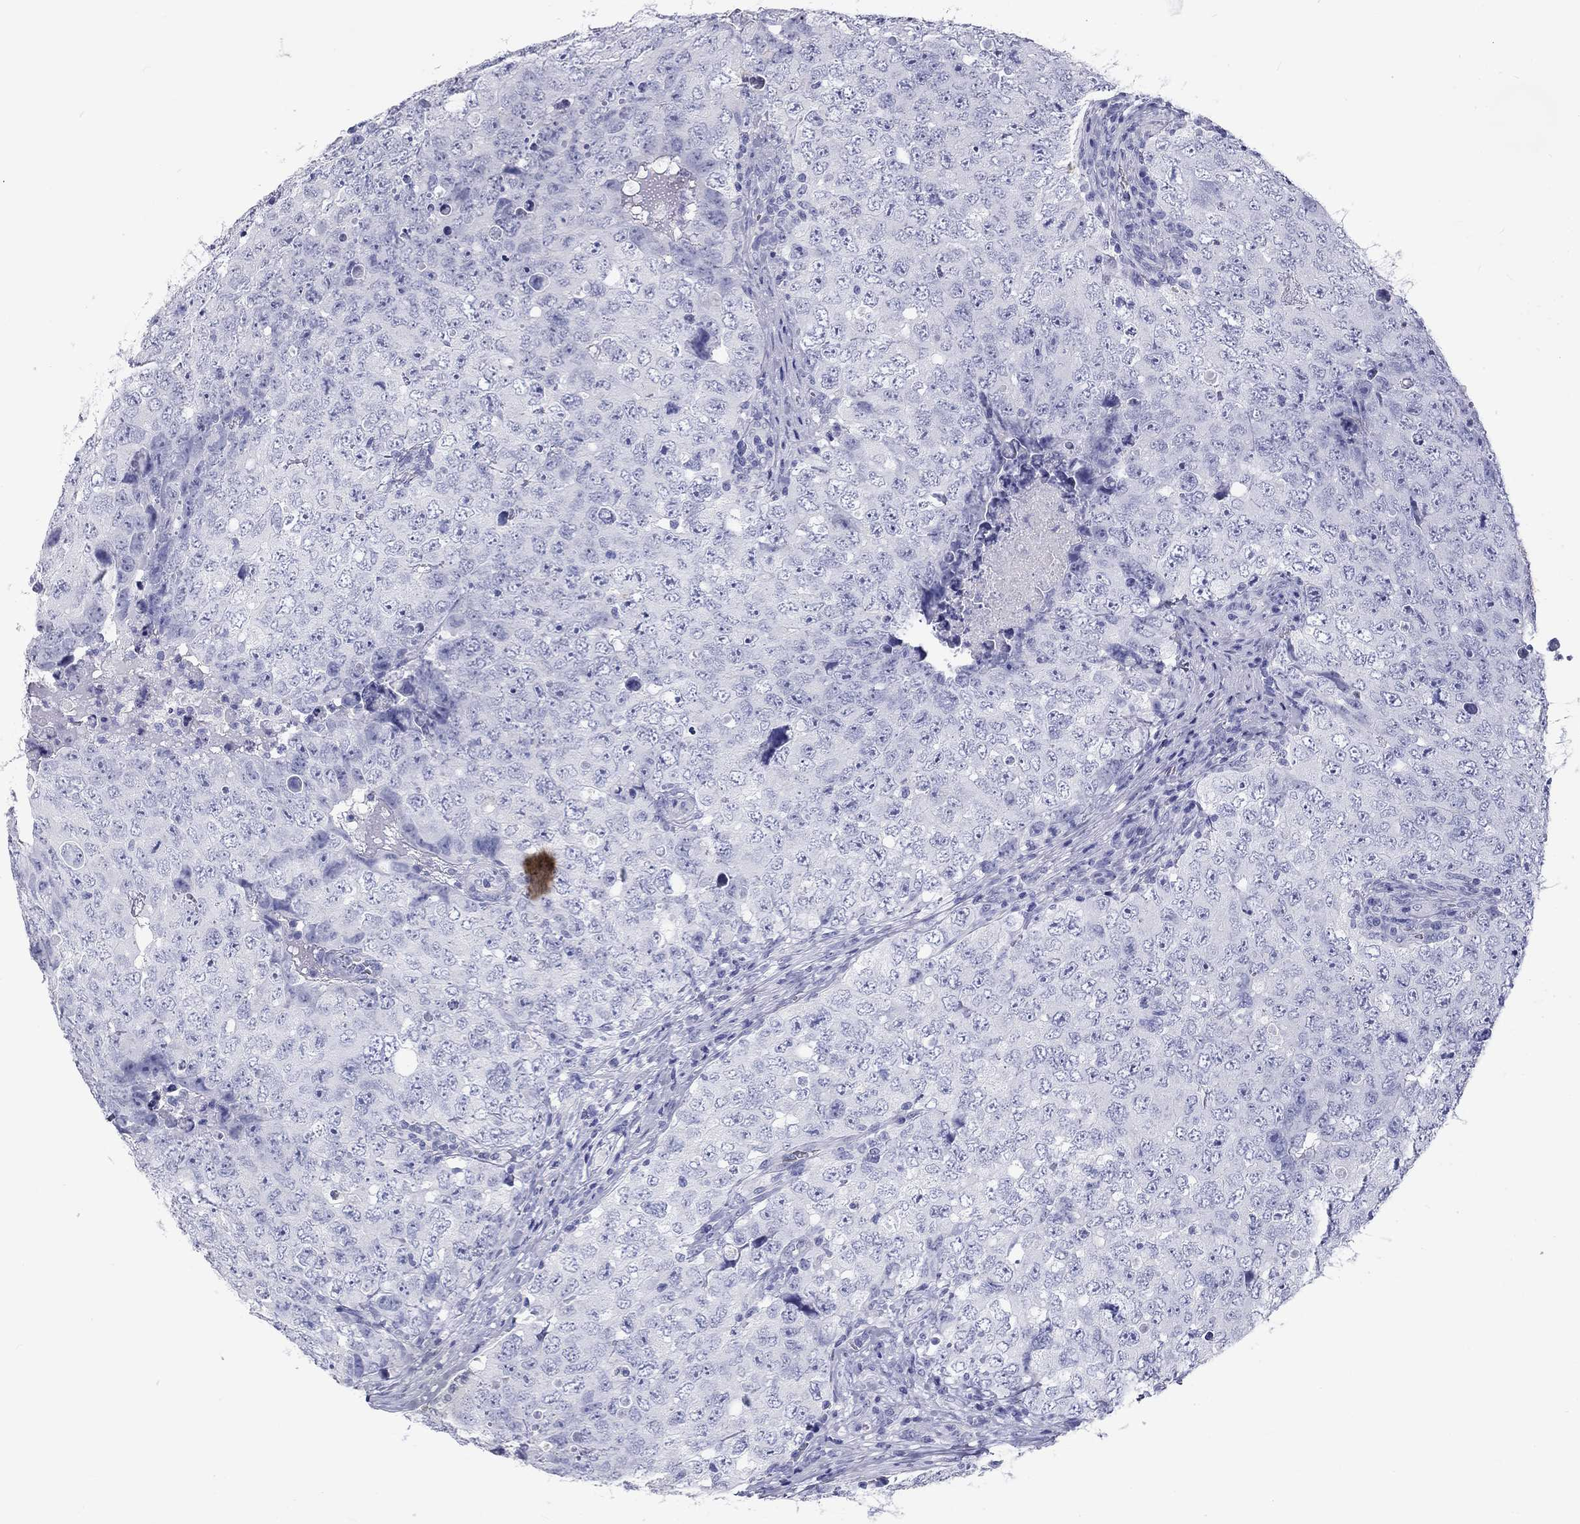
{"staining": {"intensity": "negative", "quantity": "none", "location": "none"}, "tissue": "testis cancer", "cell_type": "Tumor cells", "image_type": "cancer", "snomed": [{"axis": "morphology", "description": "Seminoma, NOS"}, {"axis": "topography", "description": "Testis"}], "caption": "A high-resolution photomicrograph shows immunohistochemistry staining of testis seminoma, which displays no significant positivity in tumor cells.", "gene": "DNALI1", "patient": {"sex": "male", "age": 34}}